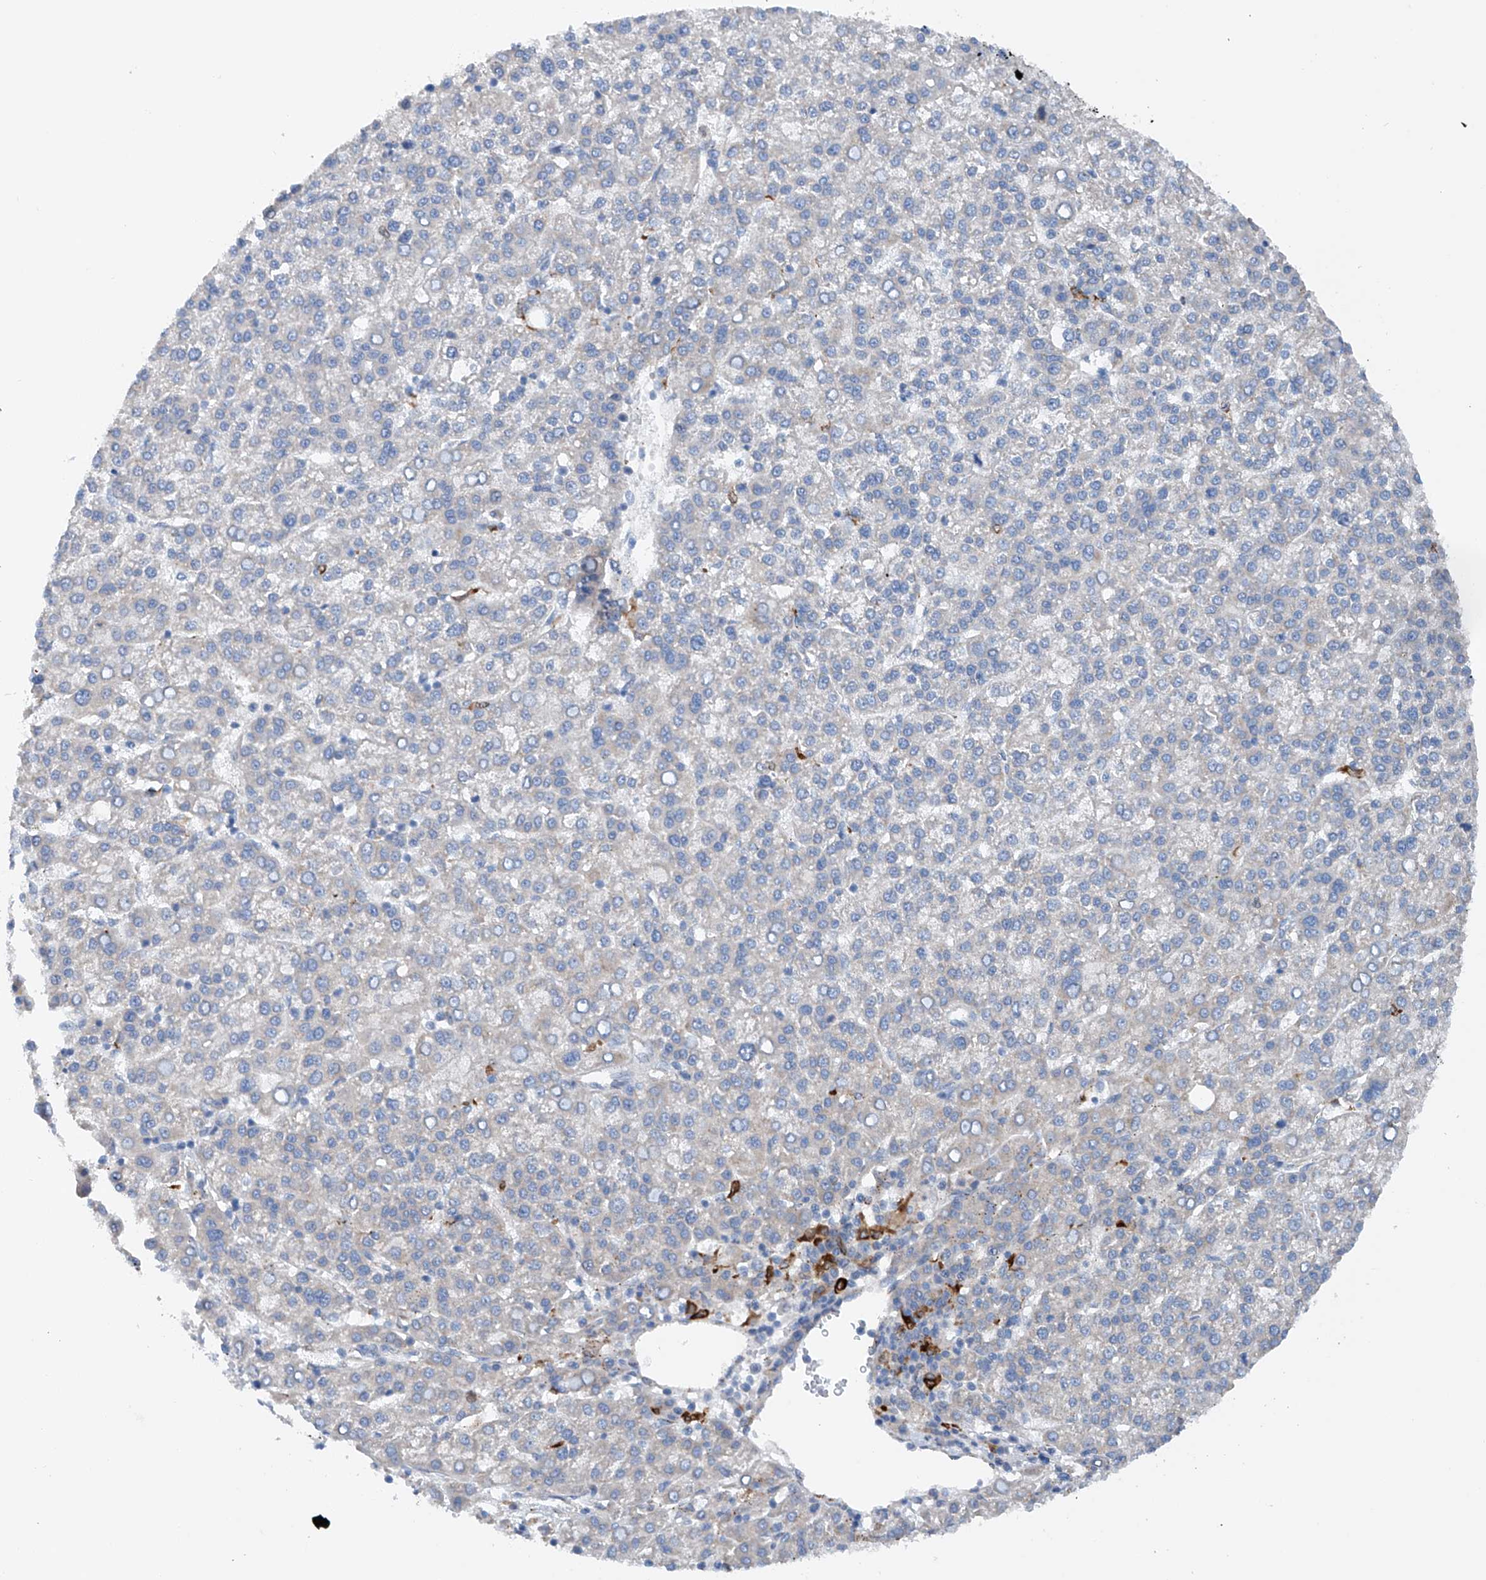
{"staining": {"intensity": "negative", "quantity": "none", "location": "none"}, "tissue": "liver cancer", "cell_type": "Tumor cells", "image_type": "cancer", "snomed": [{"axis": "morphology", "description": "Carcinoma, Hepatocellular, NOS"}, {"axis": "topography", "description": "Liver"}], "caption": "The micrograph shows no significant positivity in tumor cells of liver cancer (hepatocellular carcinoma).", "gene": "CEP85L", "patient": {"sex": "female", "age": 58}}